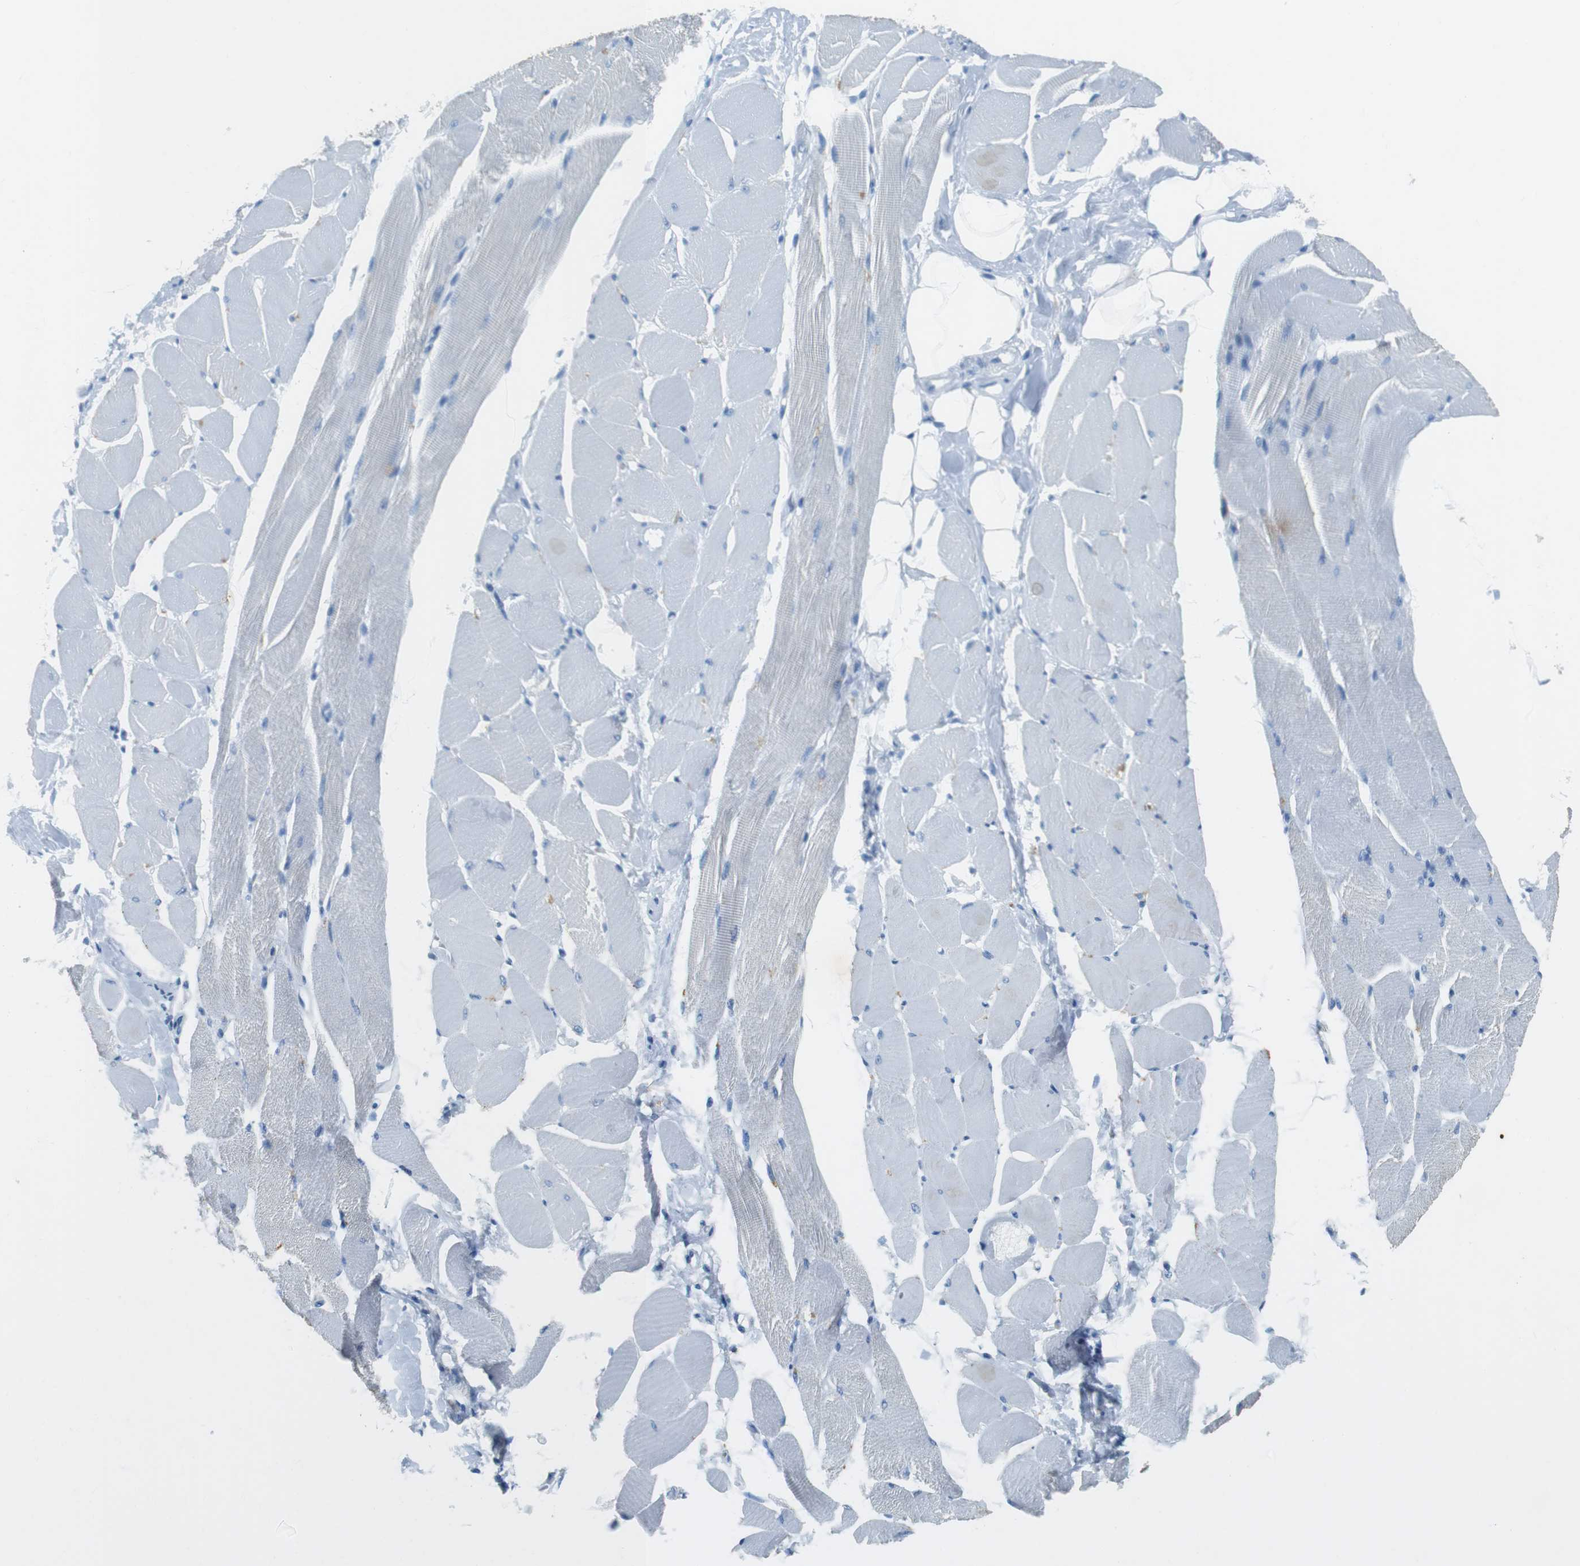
{"staining": {"intensity": "negative", "quantity": "none", "location": "none"}, "tissue": "skeletal muscle", "cell_type": "Myocytes", "image_type": "normal", "snomed": [{"axis": "morphology", "description": "Normal tissue, NOS"}, {"axis": "topography", "description": "Skeletal muscle"}, {"axis": "topography", "description": "Peripheral nerve tissue"}], "caption": "DAB (3,3'-diaminobenzidine) immunohistochemical staining of unremarkable skeletal muscle displays no significant staining in myocytes. The staining is performed using DAB (3,3'-diaminobenzidine) brown chromogen with nuclei counter-stained in using hematoxylin.", "gene": "LAT", "patient": {"sex": "female", "age": 84}}